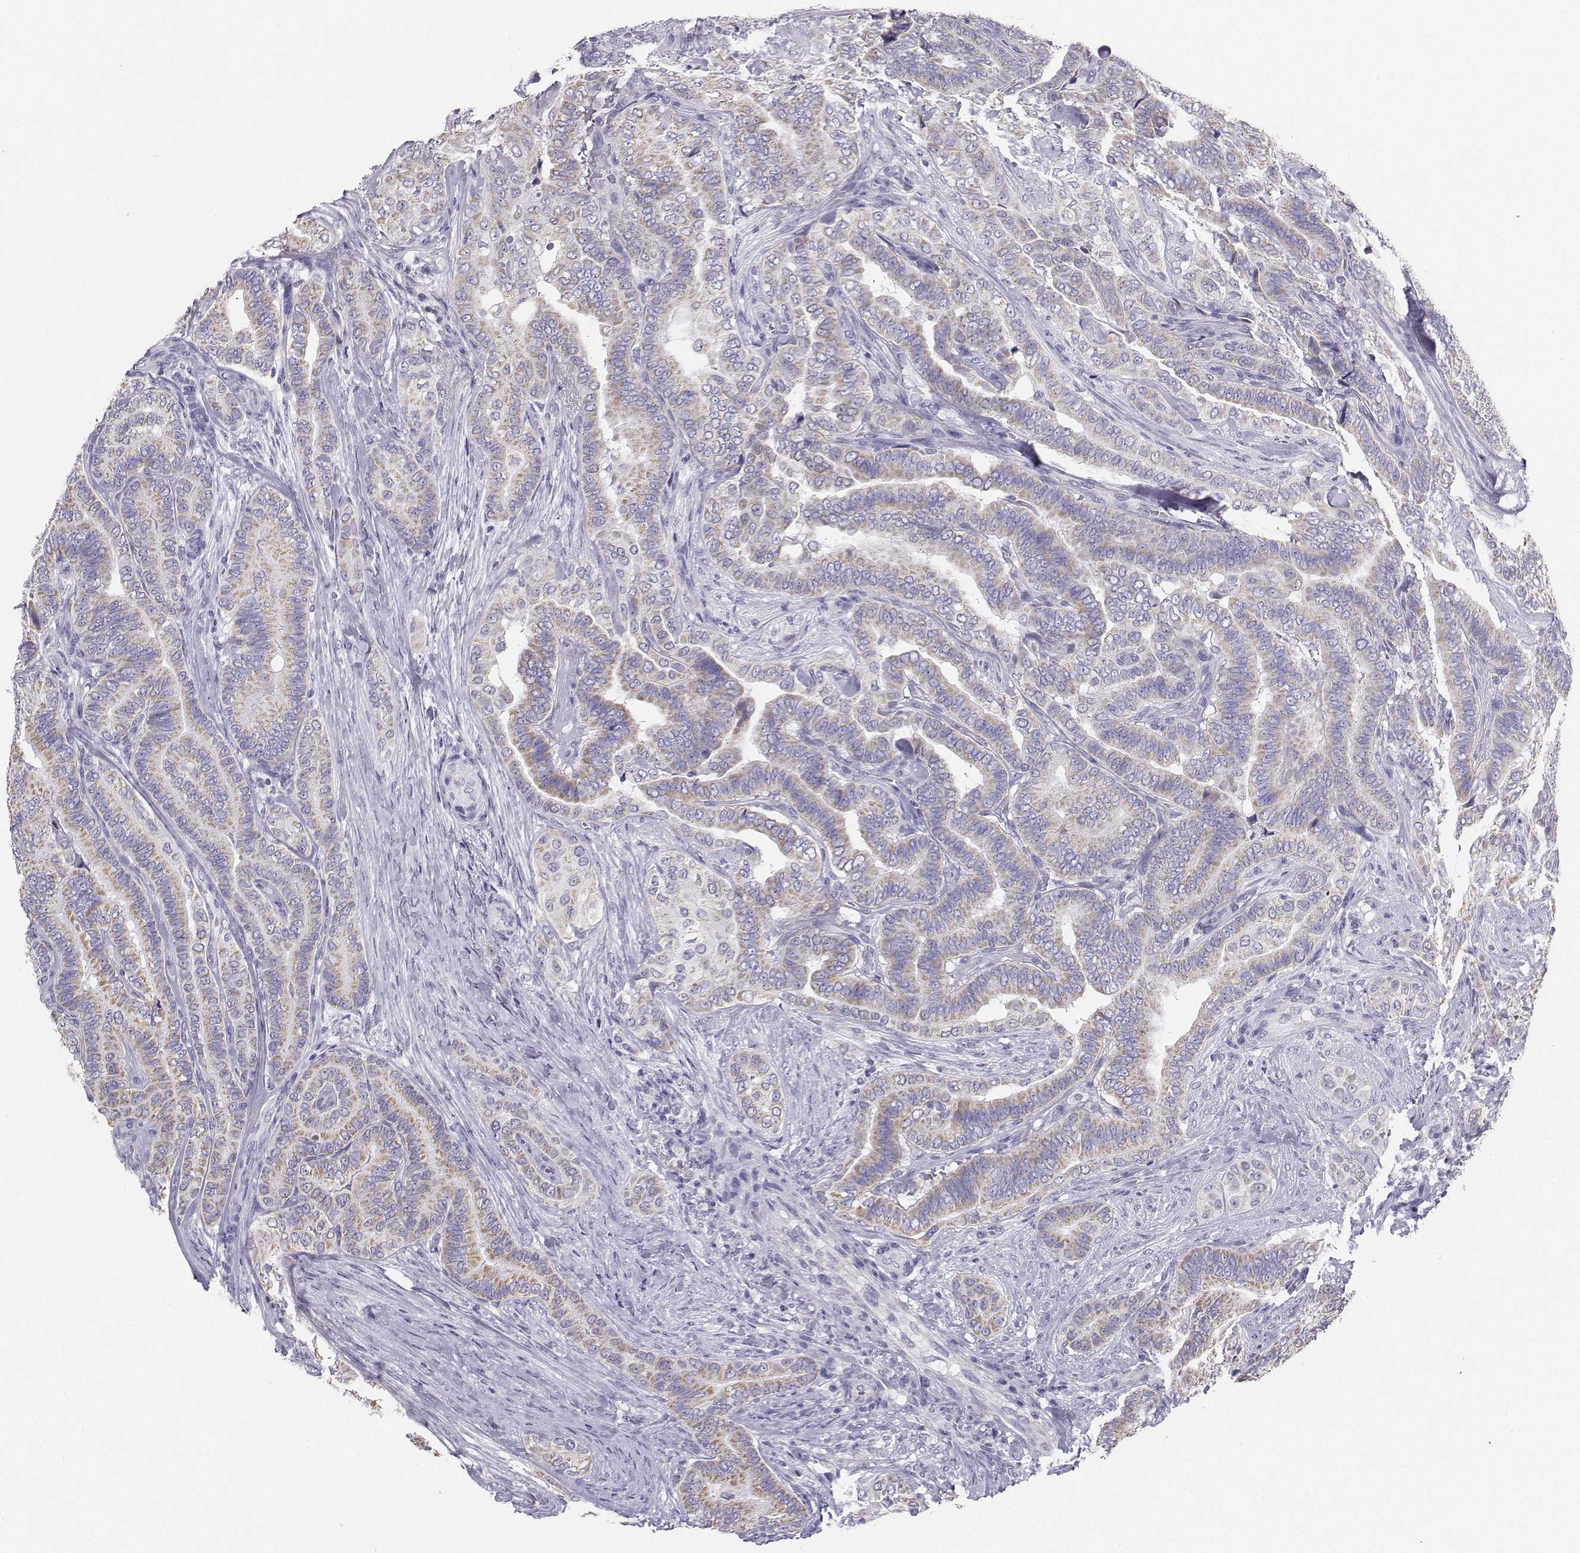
{"staining": {"intensity": "weak", "quantity": "25%-75%", "location": "cytoplasmic/membranous"}, "tissue": "thyroid cancer", "cell_type": "Tumor cells", "image_type": "cancer", "snomed": [{"axis": "morphology", "description": "Papillary adenocarcinoma, NOS"}, {"axis": "topography", "description": "Thyroid gland"}], "caption": "Immunohistochemistry of thyroid cancer demonstrates low levels of weak cytoplasmic/membranous staining in approximately 25%-75% of tumor cells. (Stains: DAB in brown, nuclei in blue, Microscopy: brightfield microscopy at high magnification).", "gene": "AVP", "patient": {"sex": "male", "age": 61}}